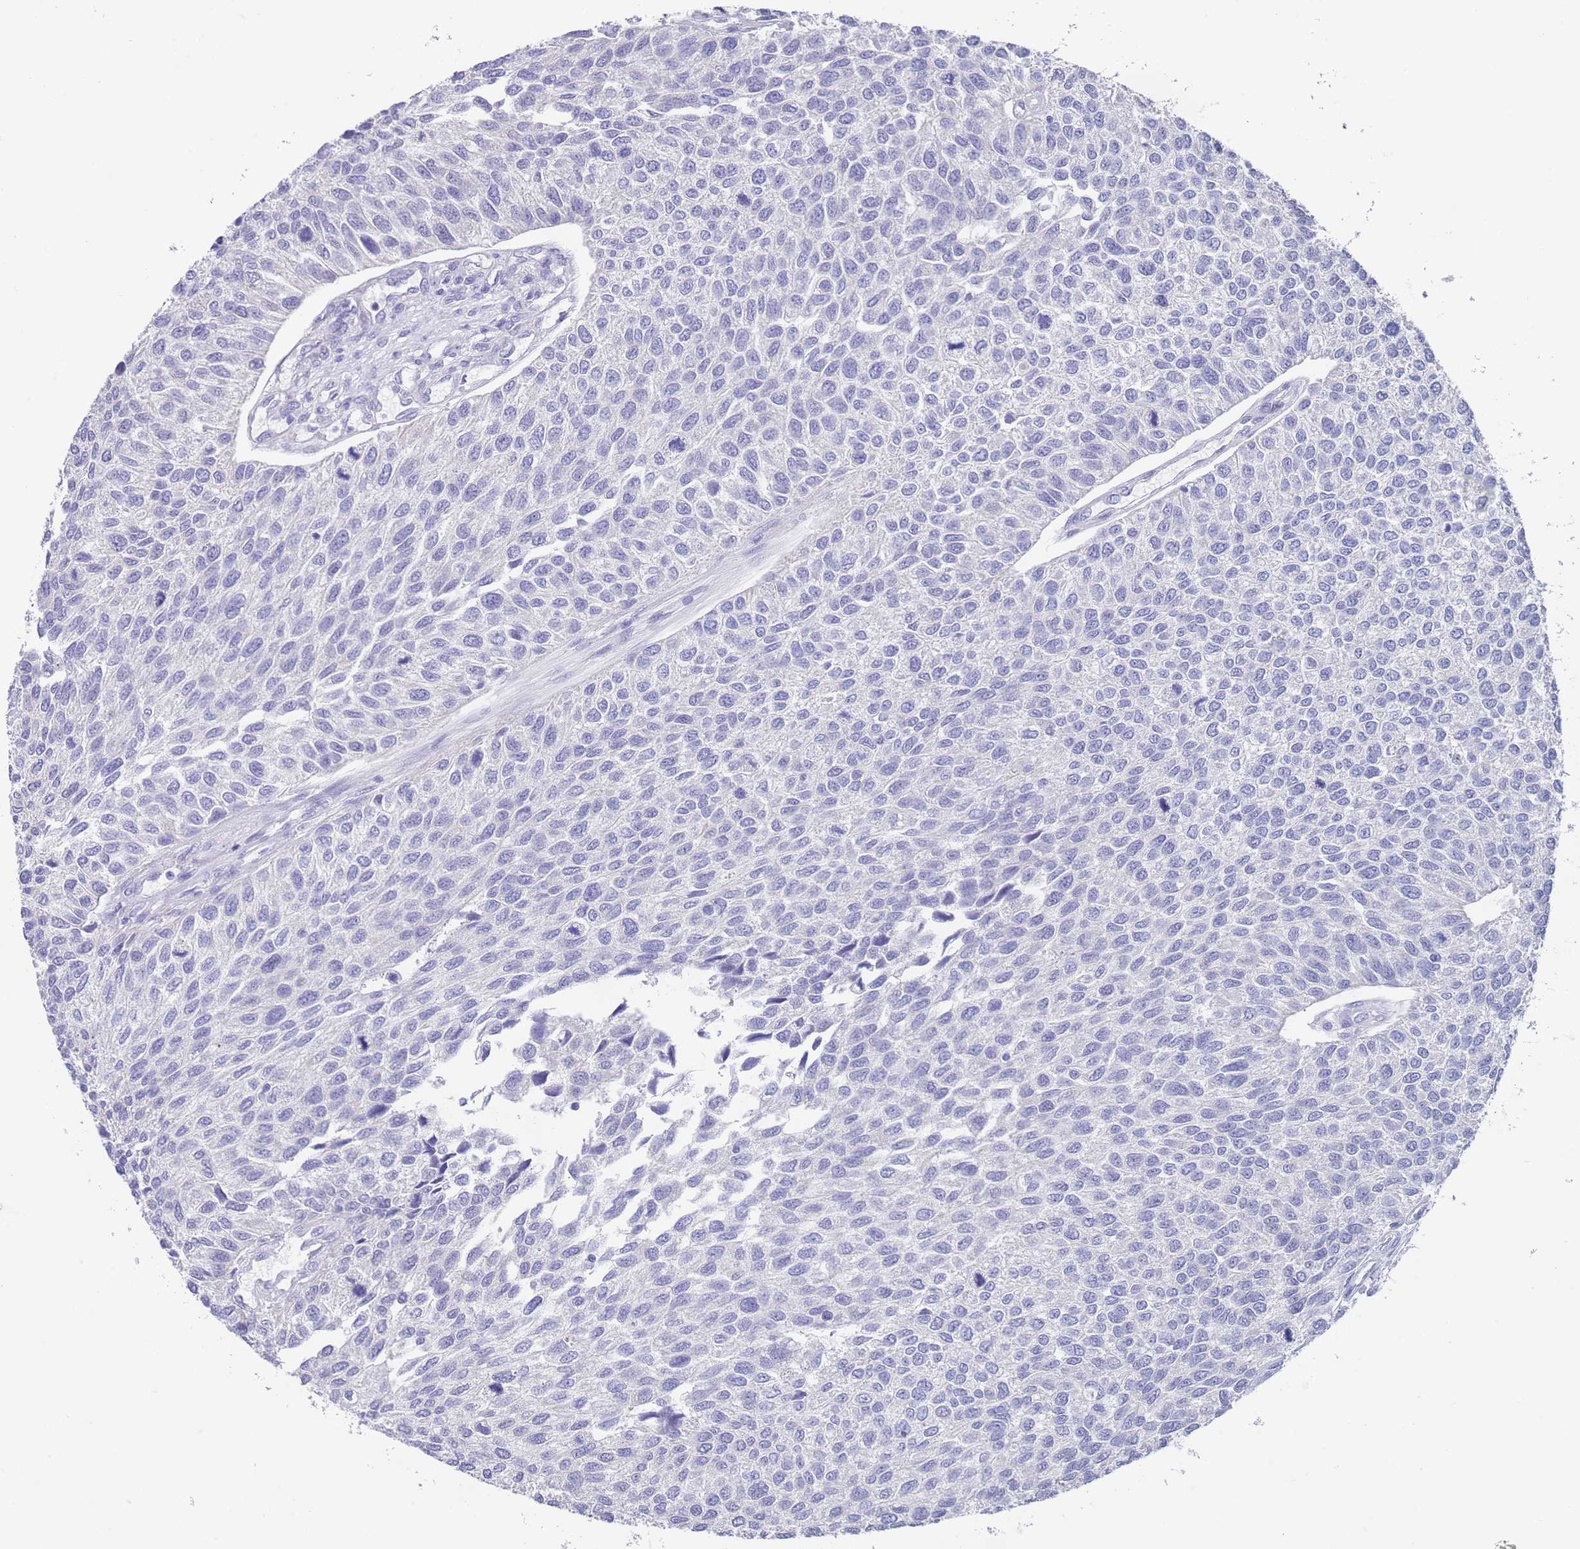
{"staining": {"intensity": "negative", "quantity": "none", "location": "none"}, "tissue": "urothelial cancer", "cell_type": "Tumor cells", "image_type": "cancer", "snomed": [{"axis": "morphology", "description": "Urothelial carcinoma, NOS"}, {"axis": "topography", "description": "Urinary bladder"}], "caption": "Immunohistochemistry (IHC) histopathology image of human transitional cell carcinoma stained for a protein (brown), which displays no positivity in tumor cells.", "gene": "SPIRE2", "patient": {"sex": "male", "age": 55}}